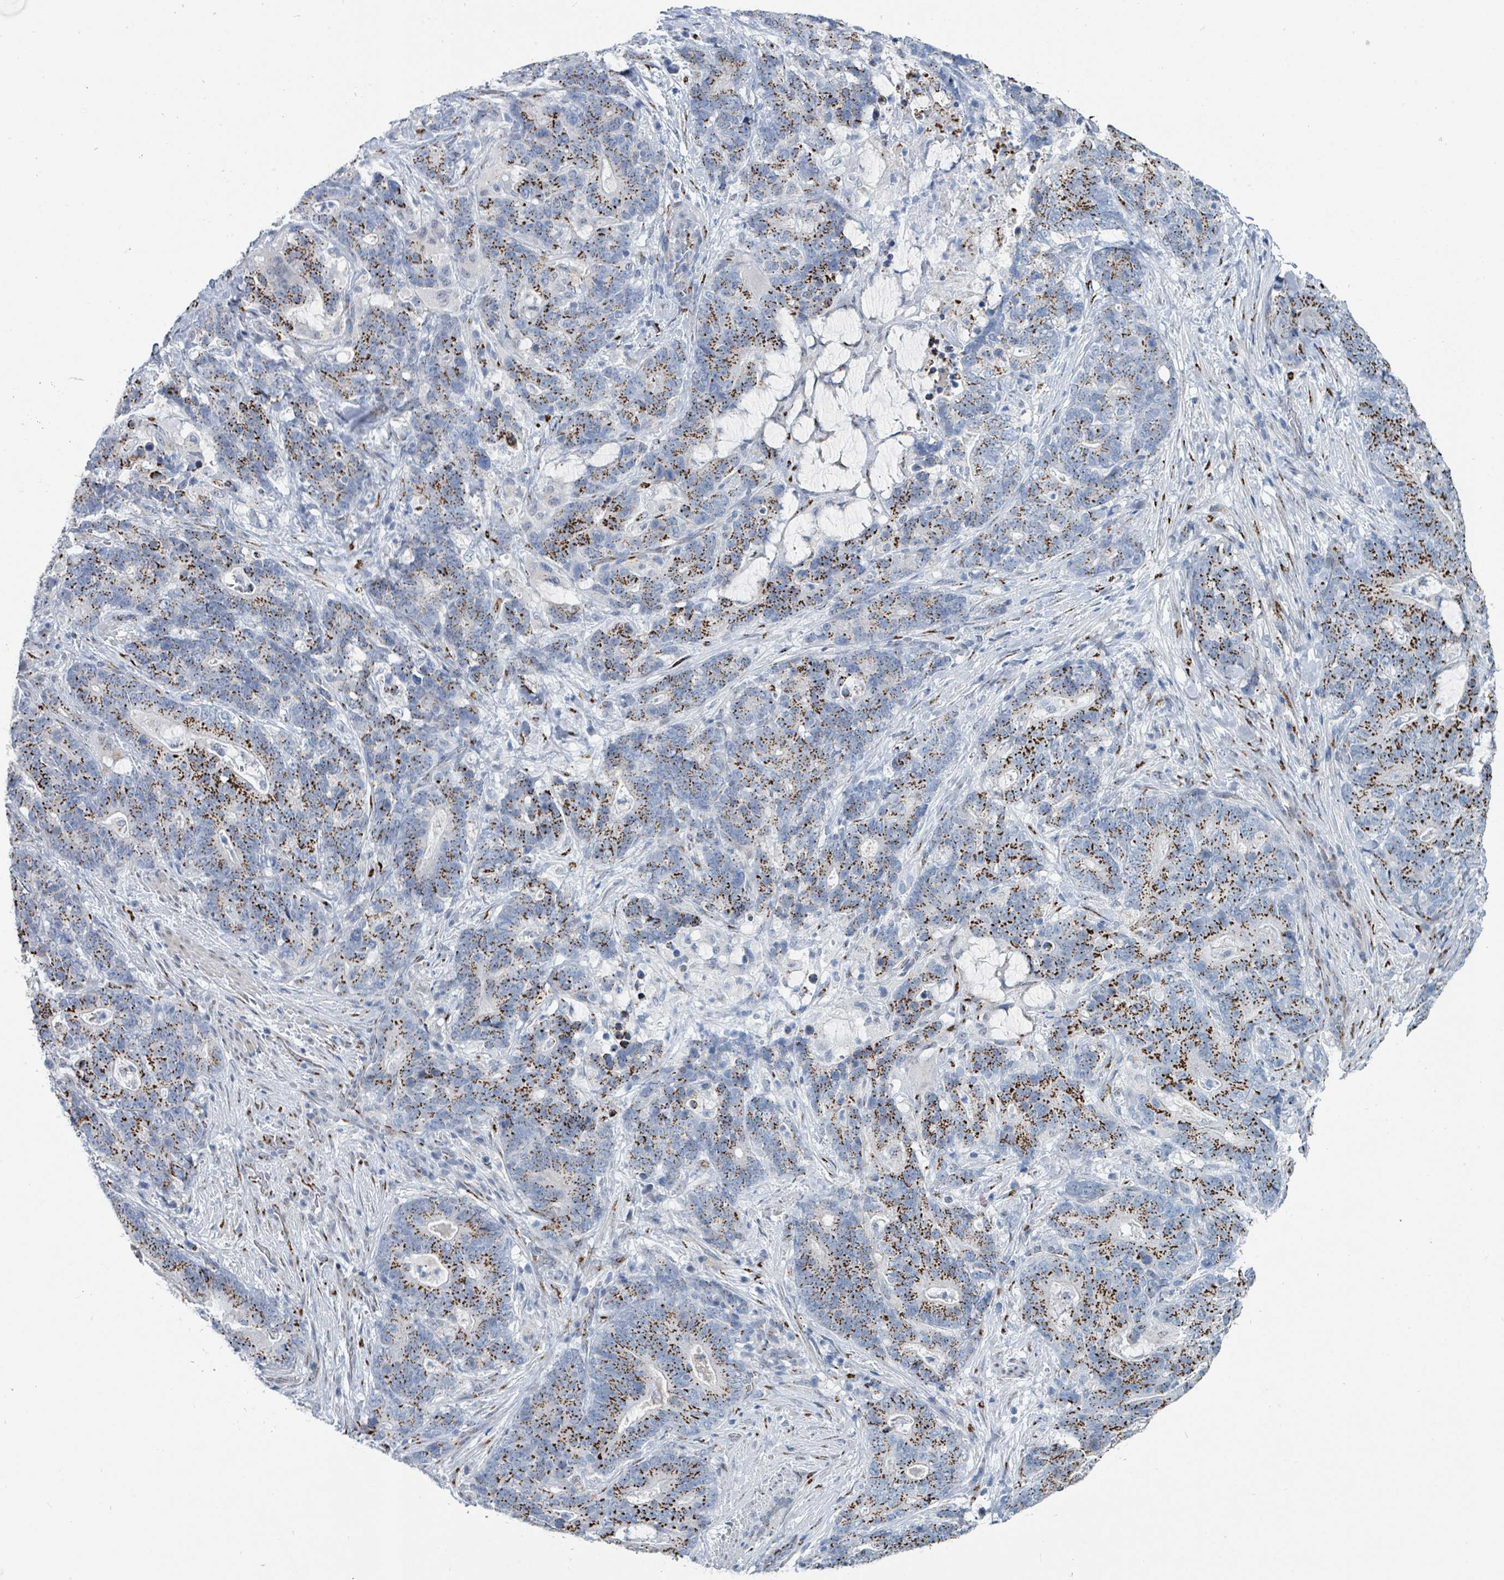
{"staining": {"intensity": "strong", "quantity": "25%-75%", "location": "cytoplasmic/membranous"}, "tissue": "stomach cancer", "cell_type": "Tumor cells", "image_type": "cancer", "snomed": [{"axis": "morphology", "description": "Normal tissue, NOS"}, {"axis": "morphology", "description": "Adenocarcinoma, NOS"}, {"axis": "topography", "description": "Stomach"}], "caption": "Protein positivity by immunohistochemistry (IHC) reveals strong cytoplasmic/membranous positivity in approximately 25%-75% of tumor cells in stomach cancer. The protein of interest is stained brown, and the nuclei are stained in blue (DAB (3,3'-diaminobenzidine) IHC with brightfield microscopy, high magnification).", "gene": "DCAF5", "patient": {"sex": "female", "age": 64}}